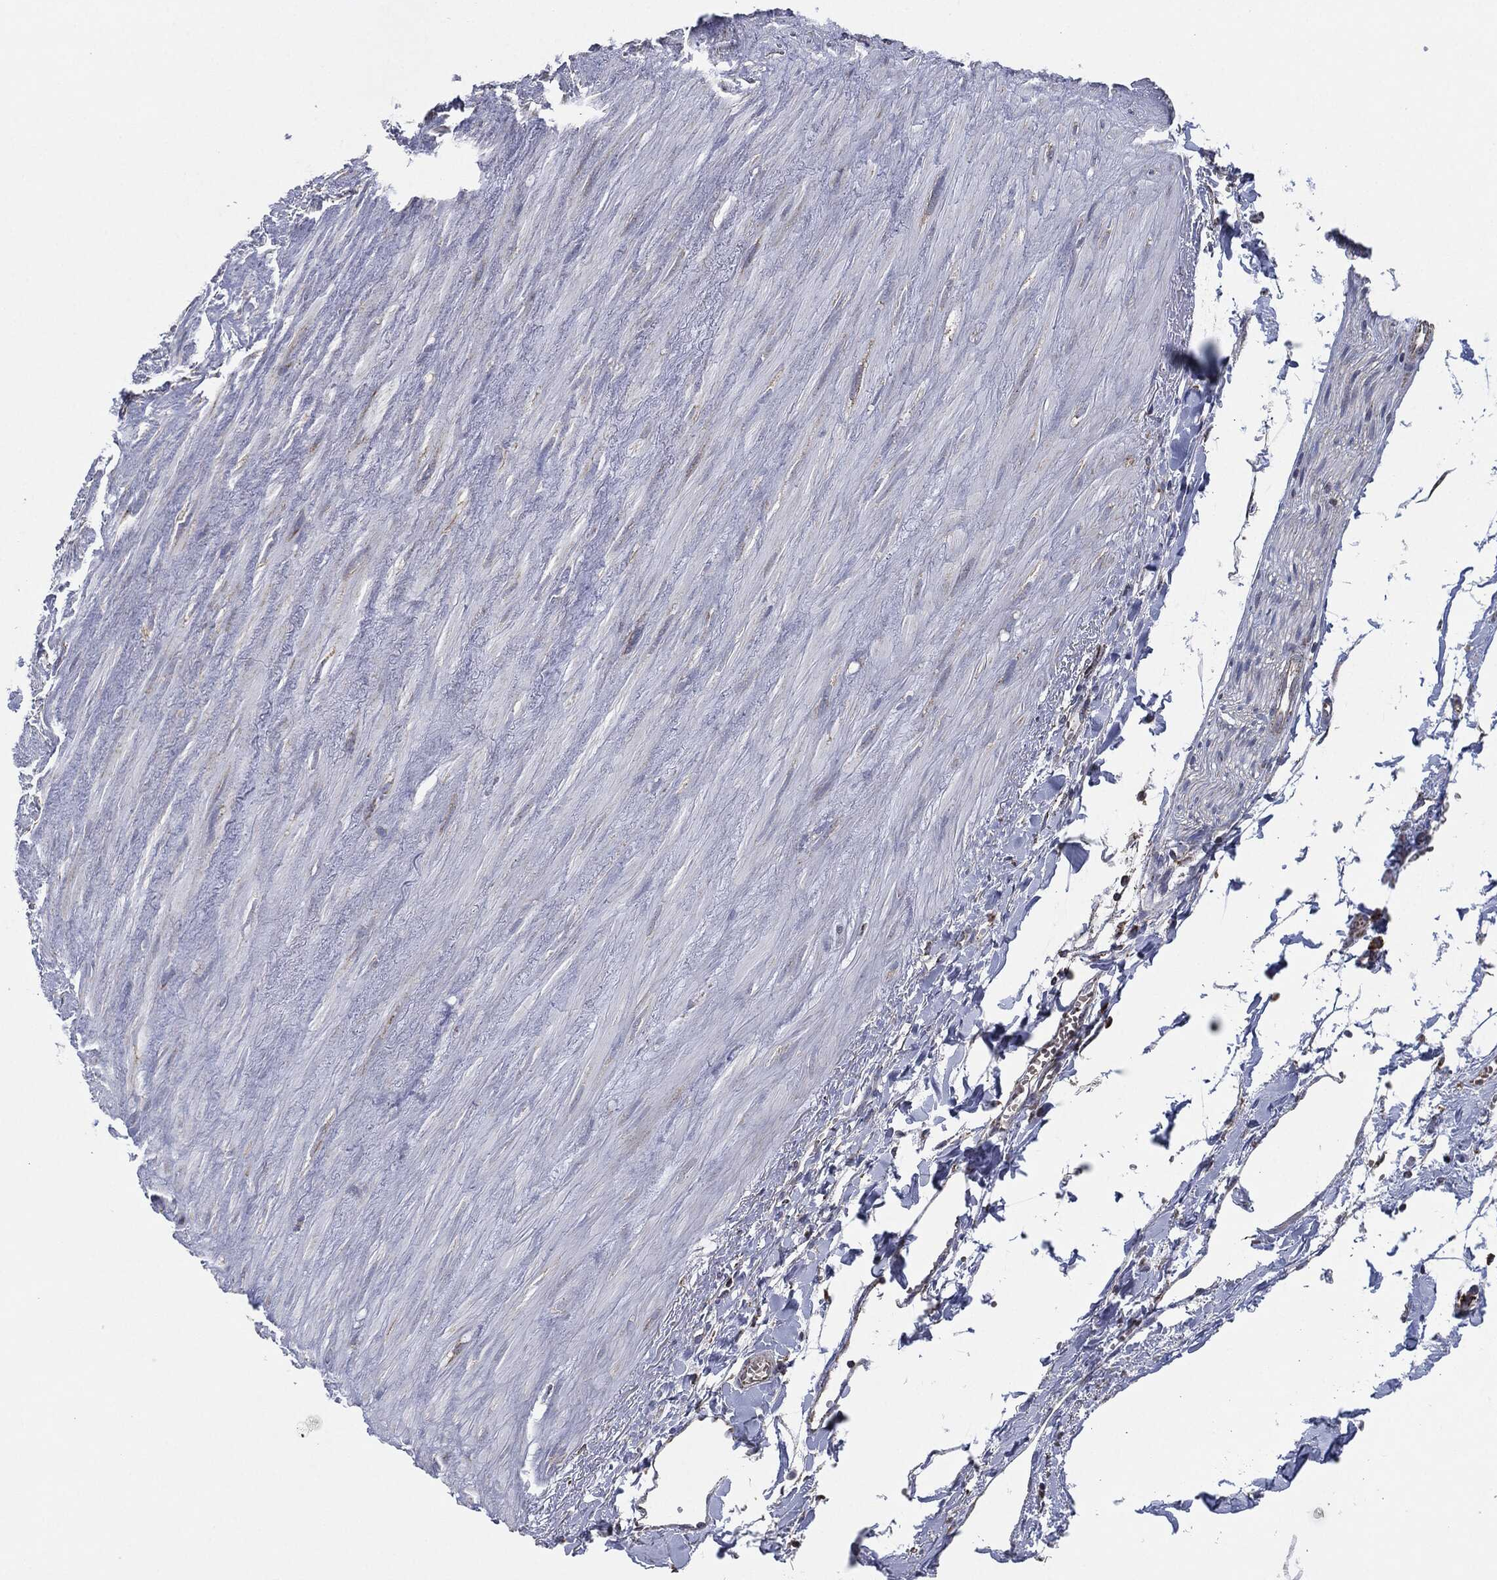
{"staining": {"intensity": "negative", "quantity": "none", "location": "none"}, "tissue": "soft tissue", "cell_type": "Fibroblasts", "image_type": "normal", "snomed": [{"axis": "morphology", "description": "Normal tissue, NOS"}, {"axis": "morphology", "description": "Adenocarcinoma, NOS"}, {"axis": "topography", "description": "Pancreas"}, {"axis": "topography", "description": "Peripheral nerve tissue"}], "caption": "A high-resolution histopathology image shows IHC staining of normal soft tissue, which shows no significant expression in fibroblasts. (DAB IHC, high magnification).", "gene": "NDUFV2", "patient": {"sex": "male", "age": 61}}